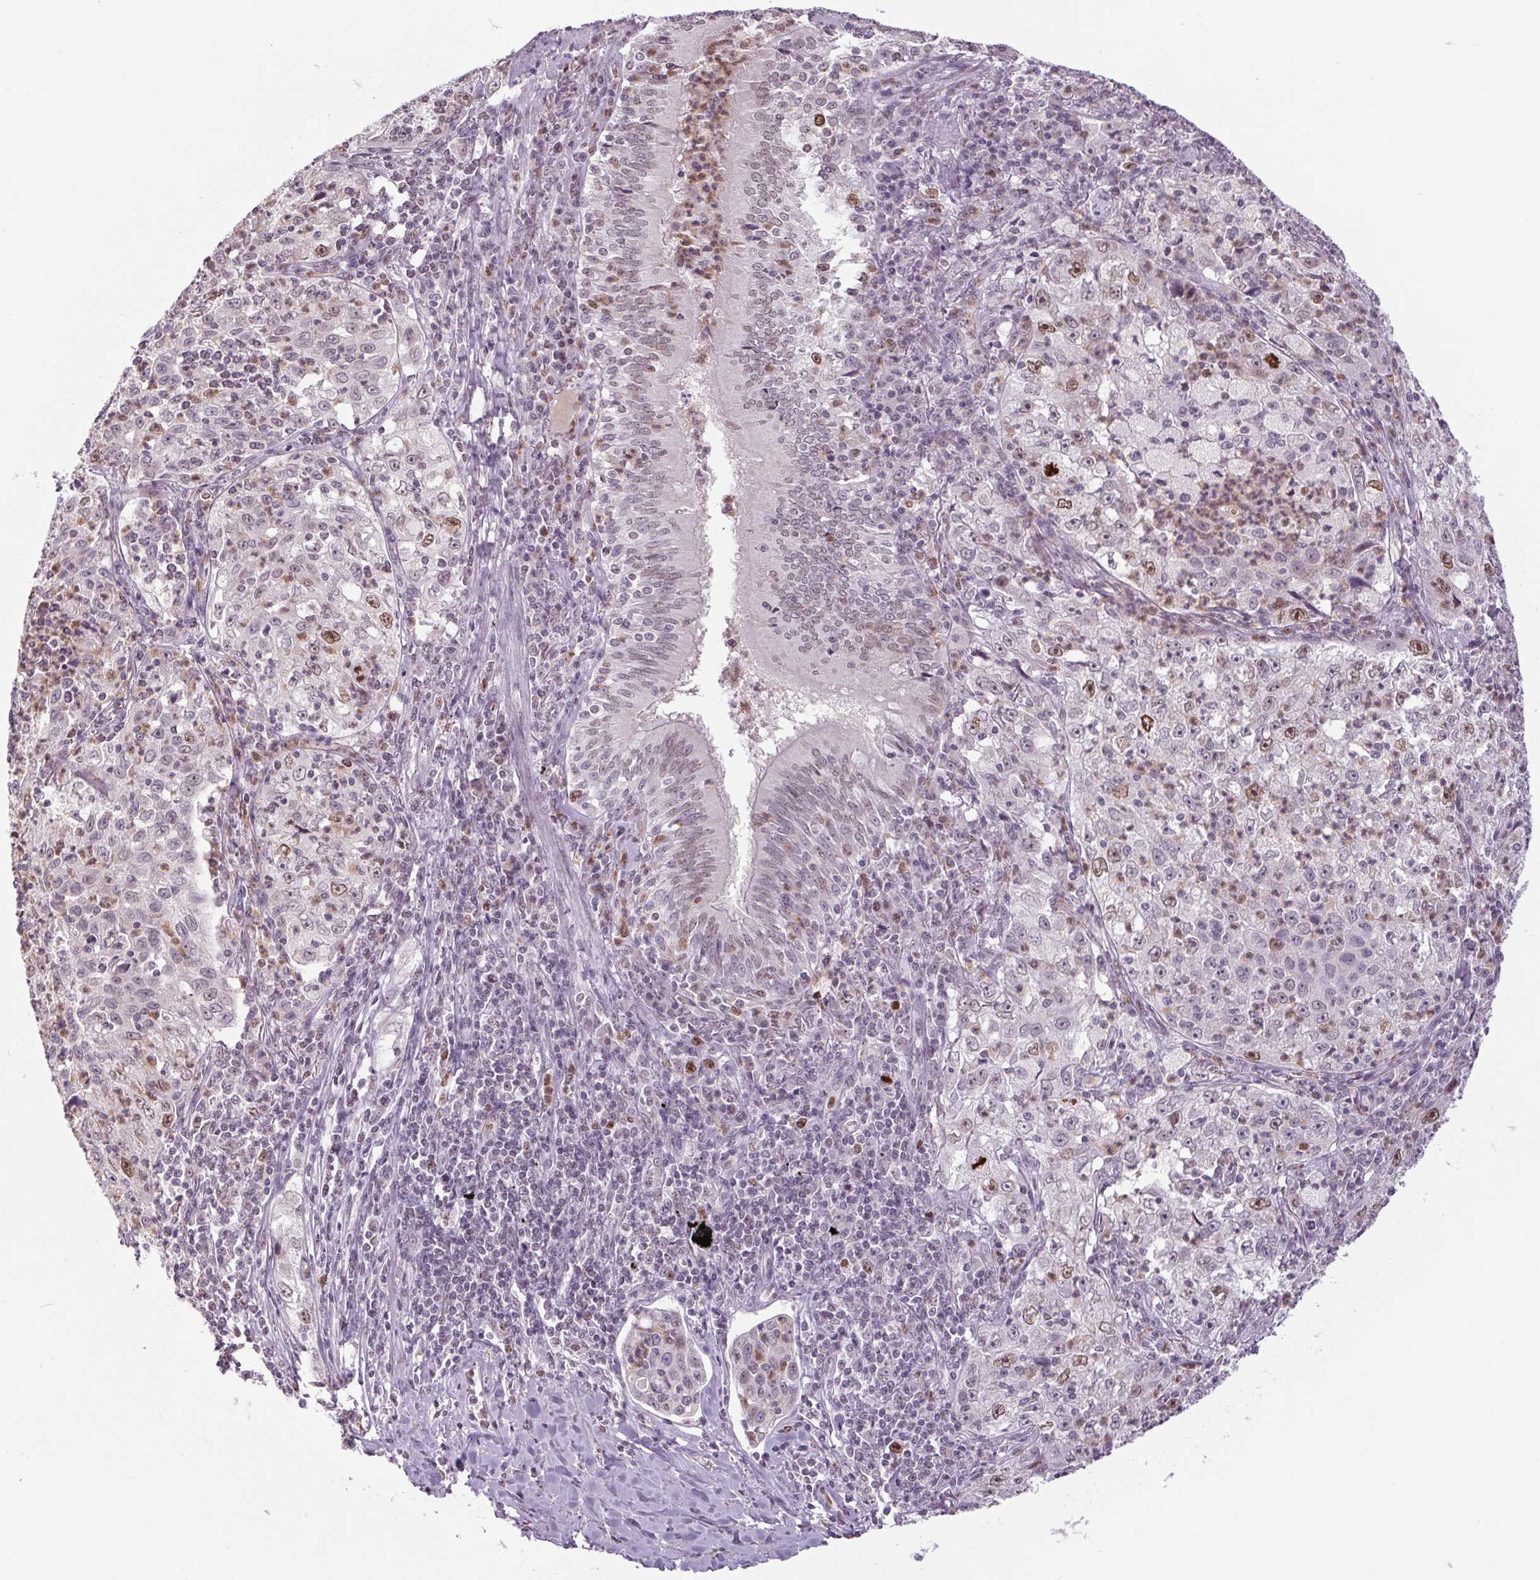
{"staining": {"intensity": "moderate", "quantity": "<25%", "location": "nuclear"}, "tissue": "lung cancer", "cell_type": "Tumor cells", "image_type": "cancer", "snomed": [{"axis": "morphology", "description": "Squamous cell carcinoma, NOS"}, {"axis": "topography", "description": "Lung"}], "caption": "A high-resolution histopathology image shows IHC staining of lung squamous cell carcinoma, which displays moderate nuclear staining in about <25% of tumor cells.", "gene": "SMIM6", "patient": {"sex": "male", "age": 71}}